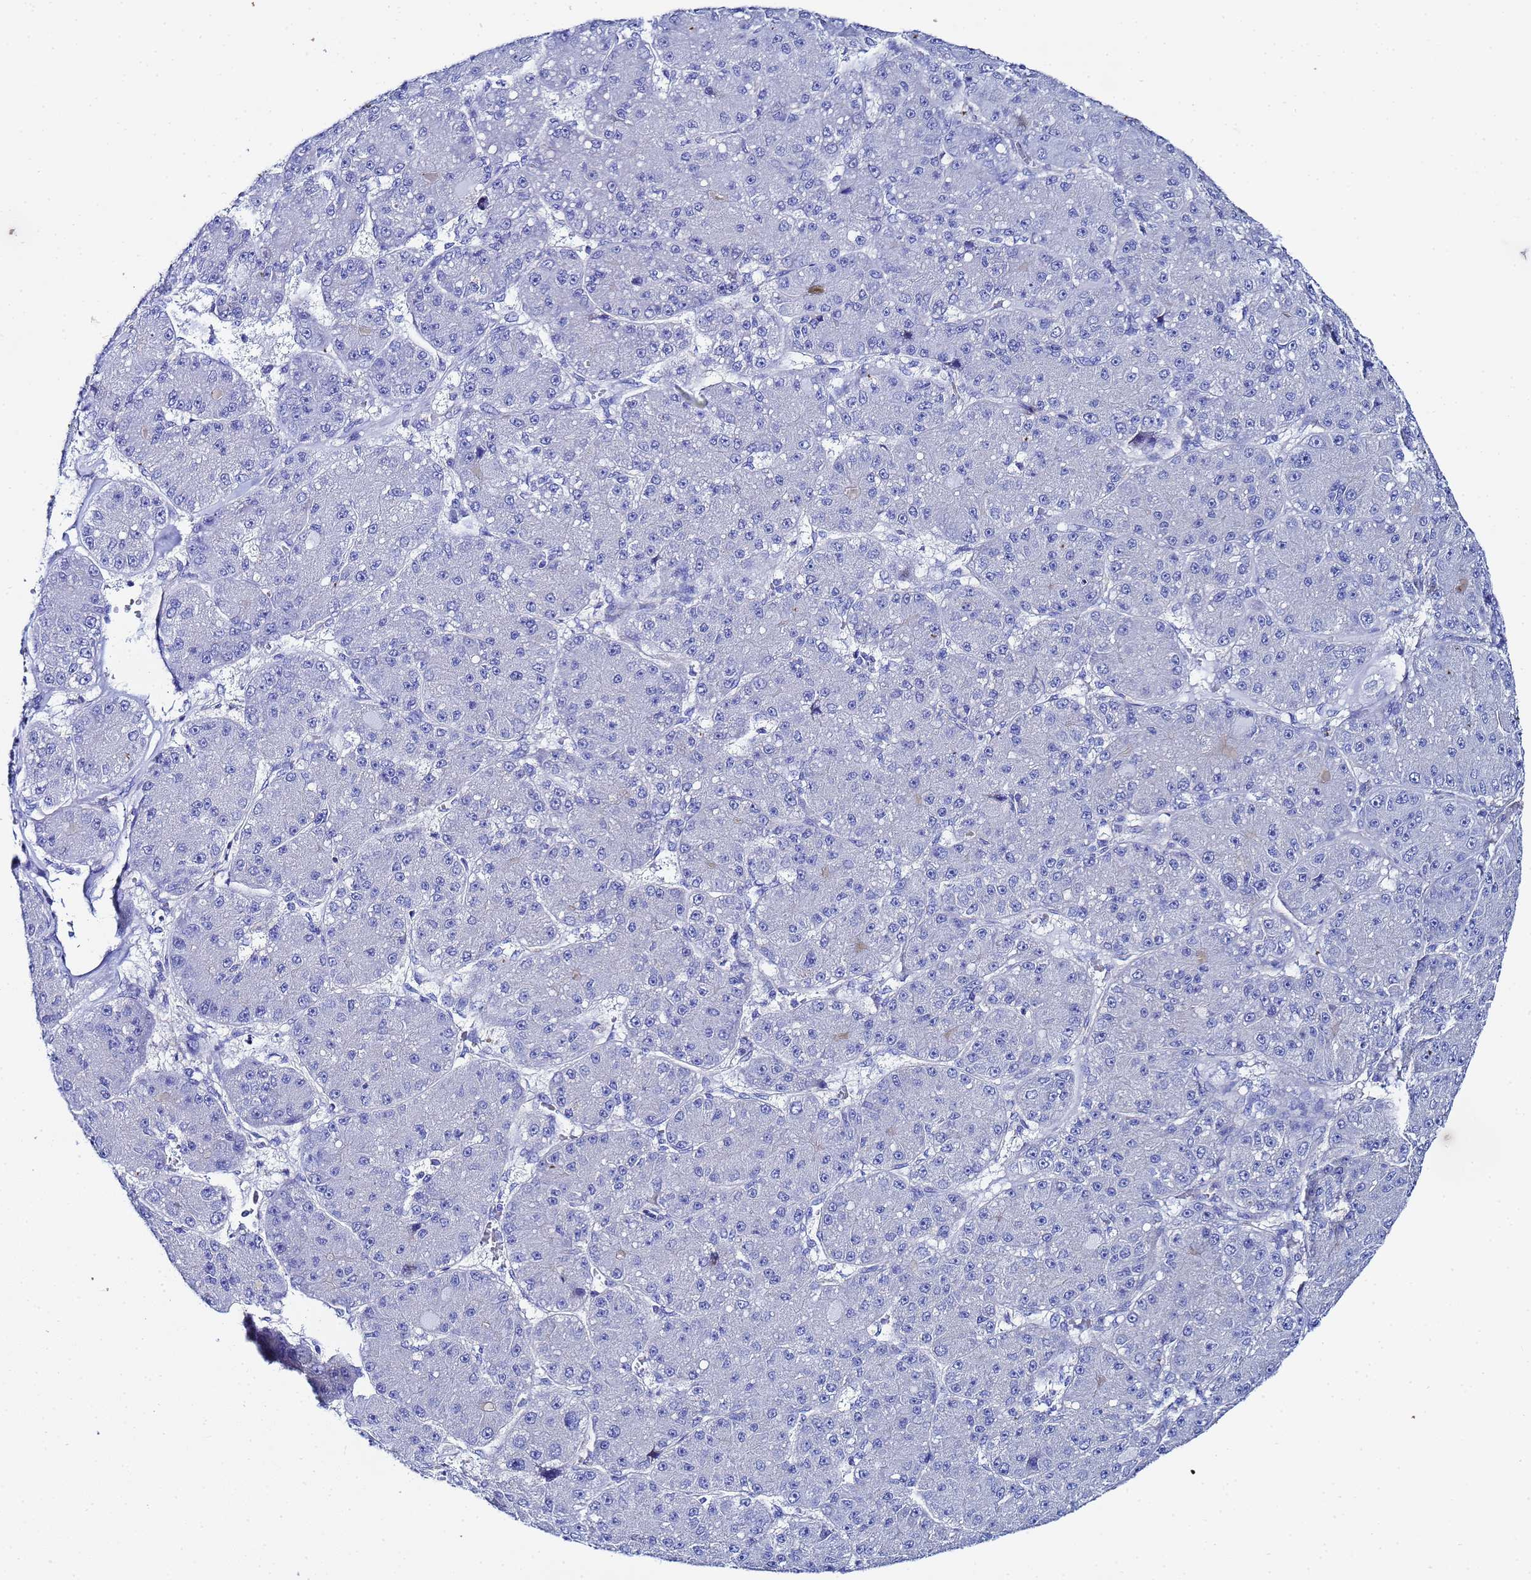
{"staining": {"intensity": "negative", "quantity": "none", "location": "none"}, "tissue": "liver cancer", "cell_type": "Tumor cells", "image_type": "cancer", "snomed": [{"axis": "morphology", "description": "Carcinoma, Hepatocellular, NOS"}, {"axis": "topography", "description": "Liver"}], "caption": "Immunohistochemical staining of liver cancer (hepatocellular carcinoma) shows no significant expression in tumor cells. (DAB IHC visualized using brightfield microscopy, high magnification).", "gene": "RAB39B", "patient": {"sex": "male", "age": 67}}